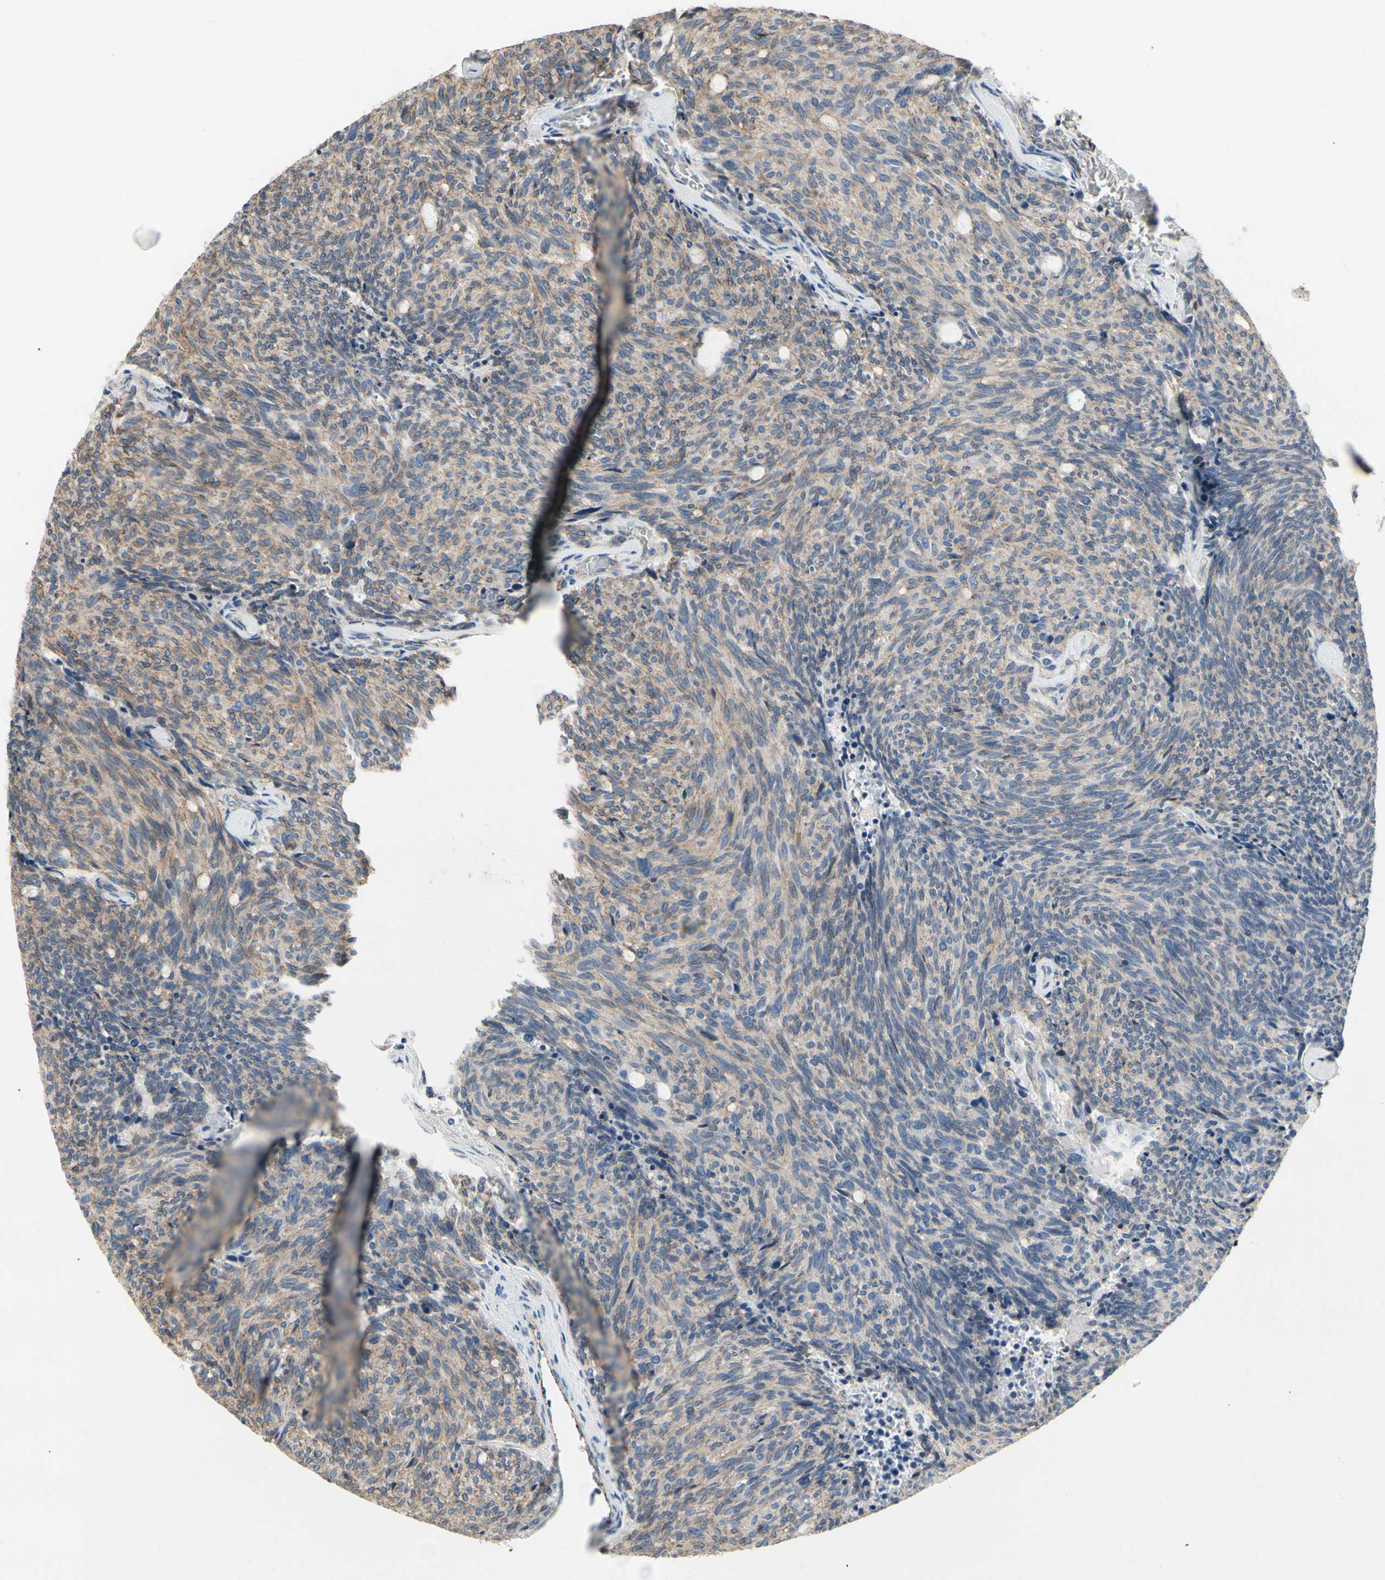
{"staining": {"intensity": "weak", "quantity": "25%-75%", "location": "cytoplasmic/membranous"}, "tissue": "carcinoid", "cell_type": "Tumor cells", "image_type": "cancer", "snomed": [{"axis": "morphology", "description": "Carcinoid, malignant, NOS"}, {"axis": "topography", "description": "Pancreas"}], "caption": "Immunohistochemistry (IHC) of malignant carcinoid reveals low levels of weak cytoplasmic/membranous staining in about 25%-75% of tumor cells.", "gene": "LGR6", "patient": {"sex": "female", "age": 54}}